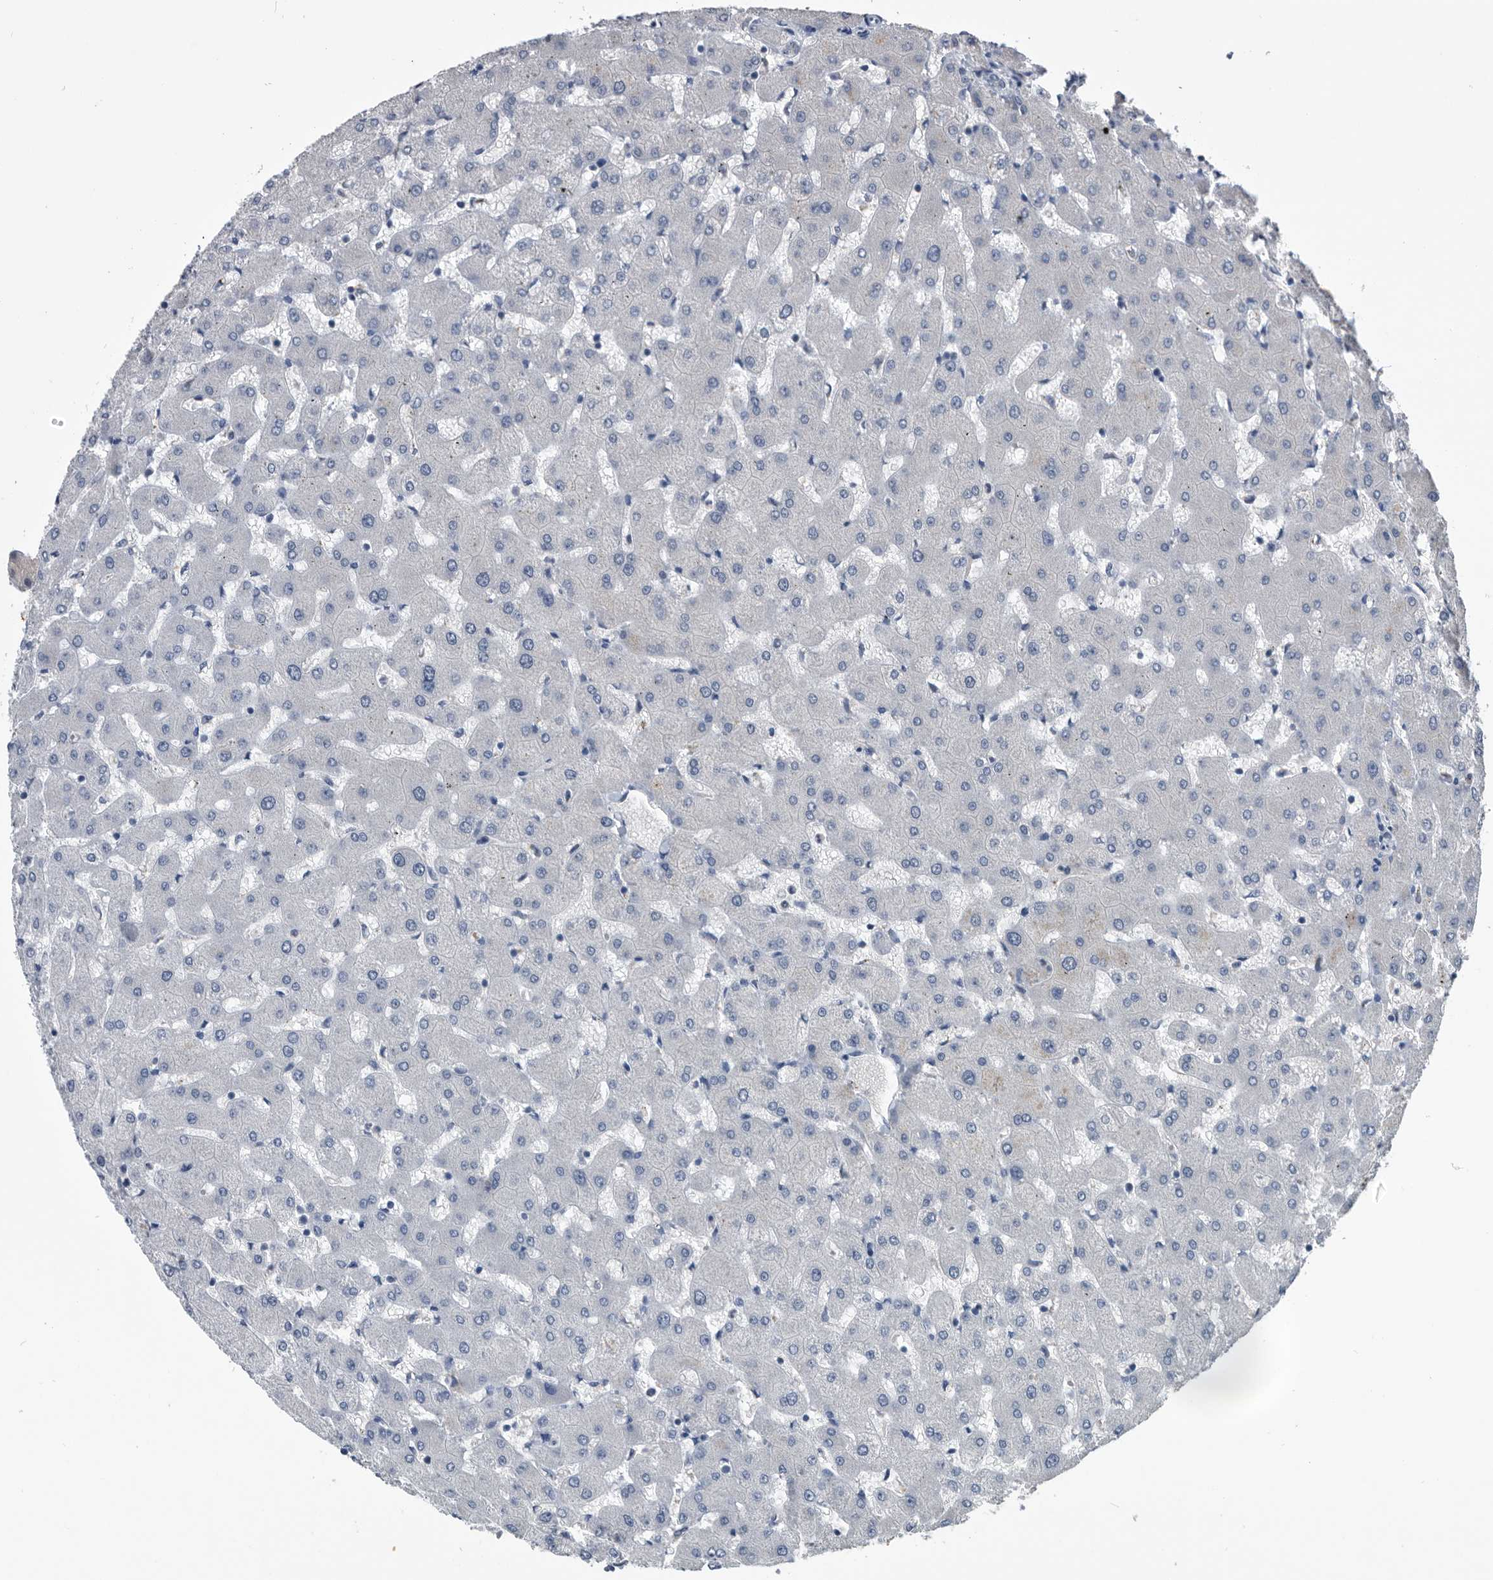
{"staining": {"intensity": "negative", "quantity": "none", "location": "none"}, "tissue": "liver", "cell_type": "Hepatocytes", "image_type": "normal", "snomed": [{"axis": "morphology", "description": "Normal tissue, NOS"}, {"axis": "topography", "description": "Liver"}], "caption": "Hepatocytes show no significant protein expression in benign liver. (DAB immunohistochemistry with hematoxylin counter stain).", "gene": "PDXK", "patient": {"sex": "female", "age": 63}}